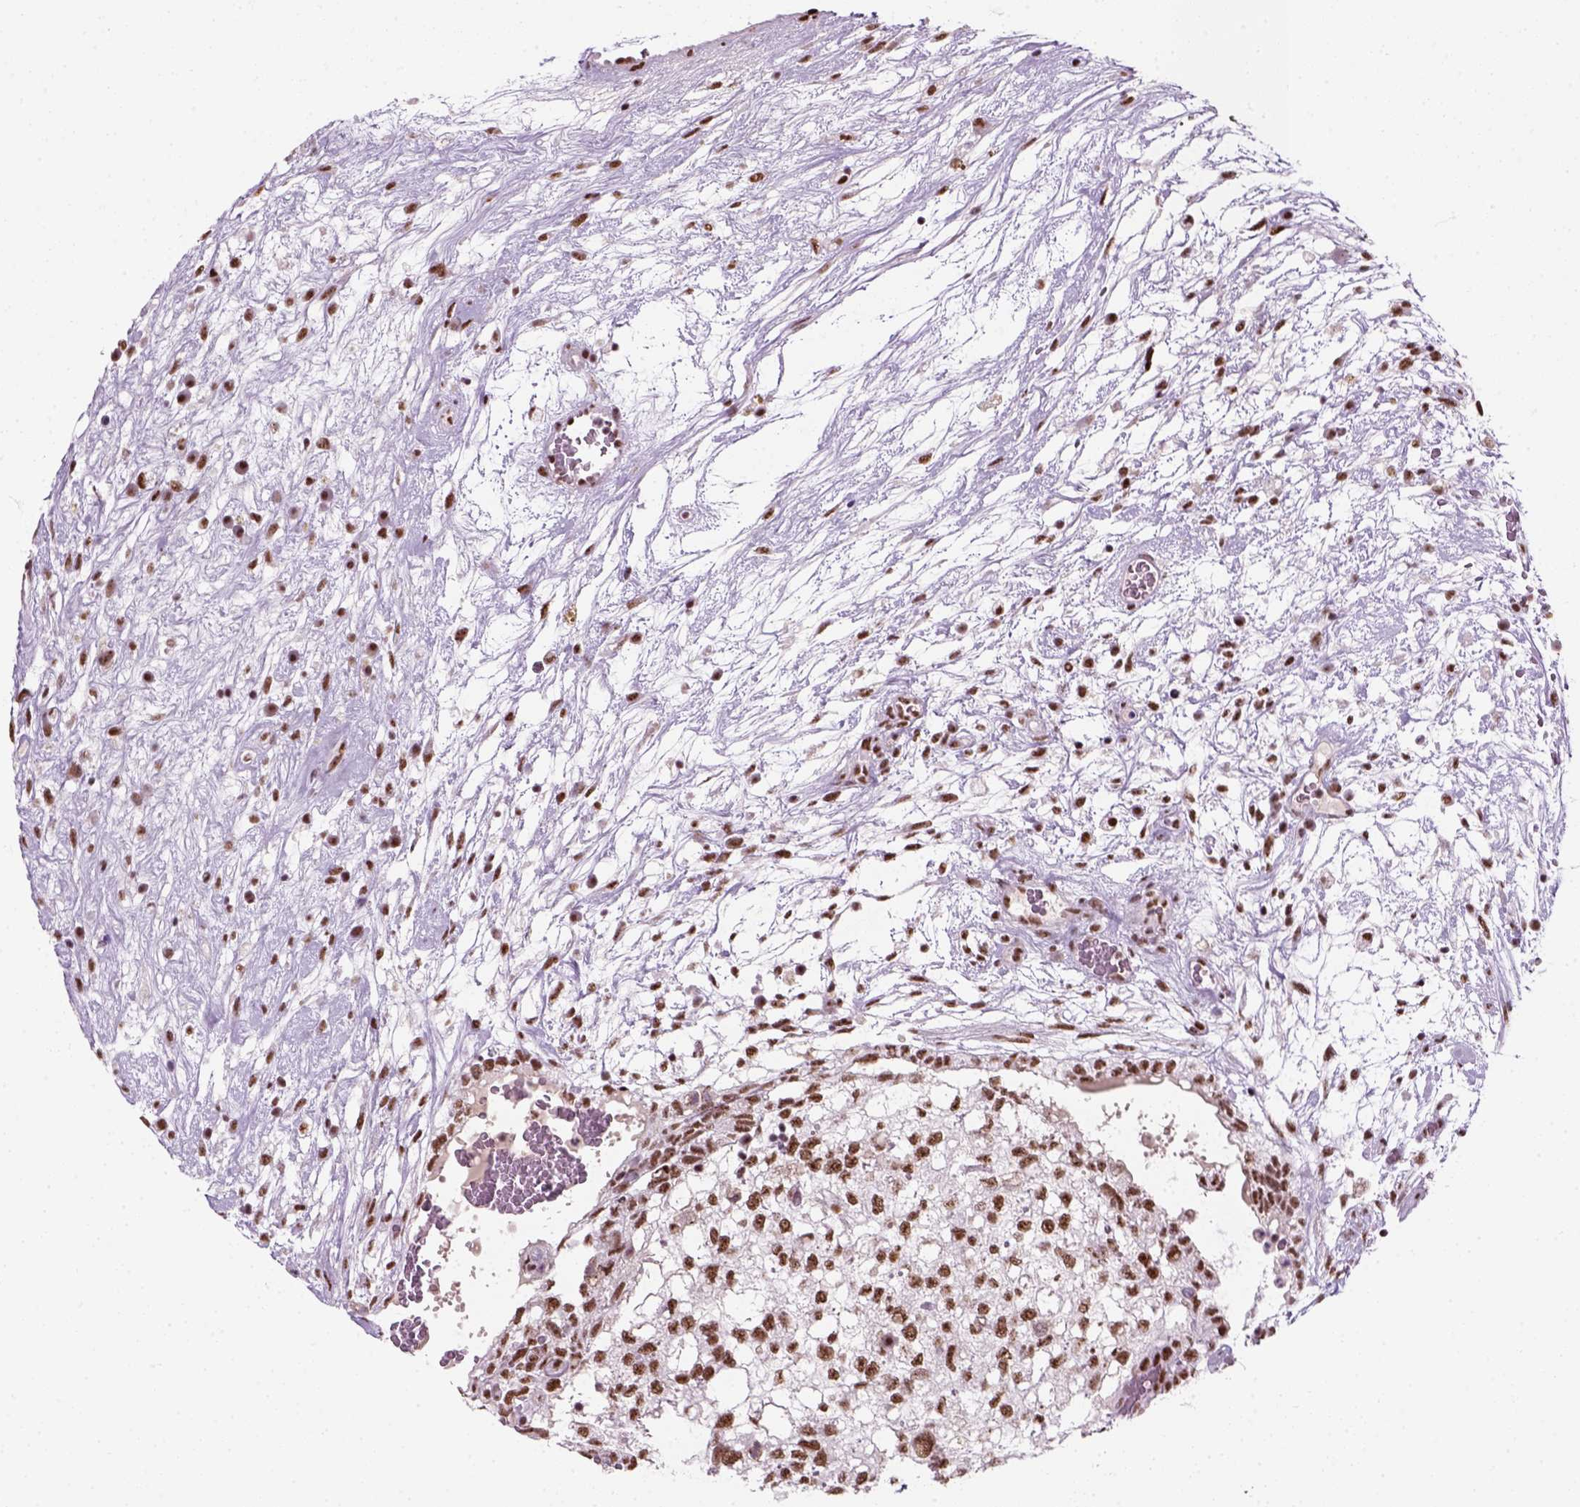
{"staining": {"intensity": "moderate", "quantity": ">75%", "location": "nuclear"}, "tissue": "testis cancer", "cell_type": "Tumor cells", "image_type": "cancer", "snomed": [{"axis": "morphology", "description": "Normal tissue, NOS"}, {"axis": "morphology", "description": "Carcinoma, Embryonal, NOS"}, {"axis": "topography", "description": "Testis"}], "caption": "A high-resolution image shows IHC staining of testis embryonal carcinoma, which demonstrates moderate nuclear expression in about >75% of tumor cells.", "gene": "GTF2F1", "patient": {"sex": "male", "age": 32}}